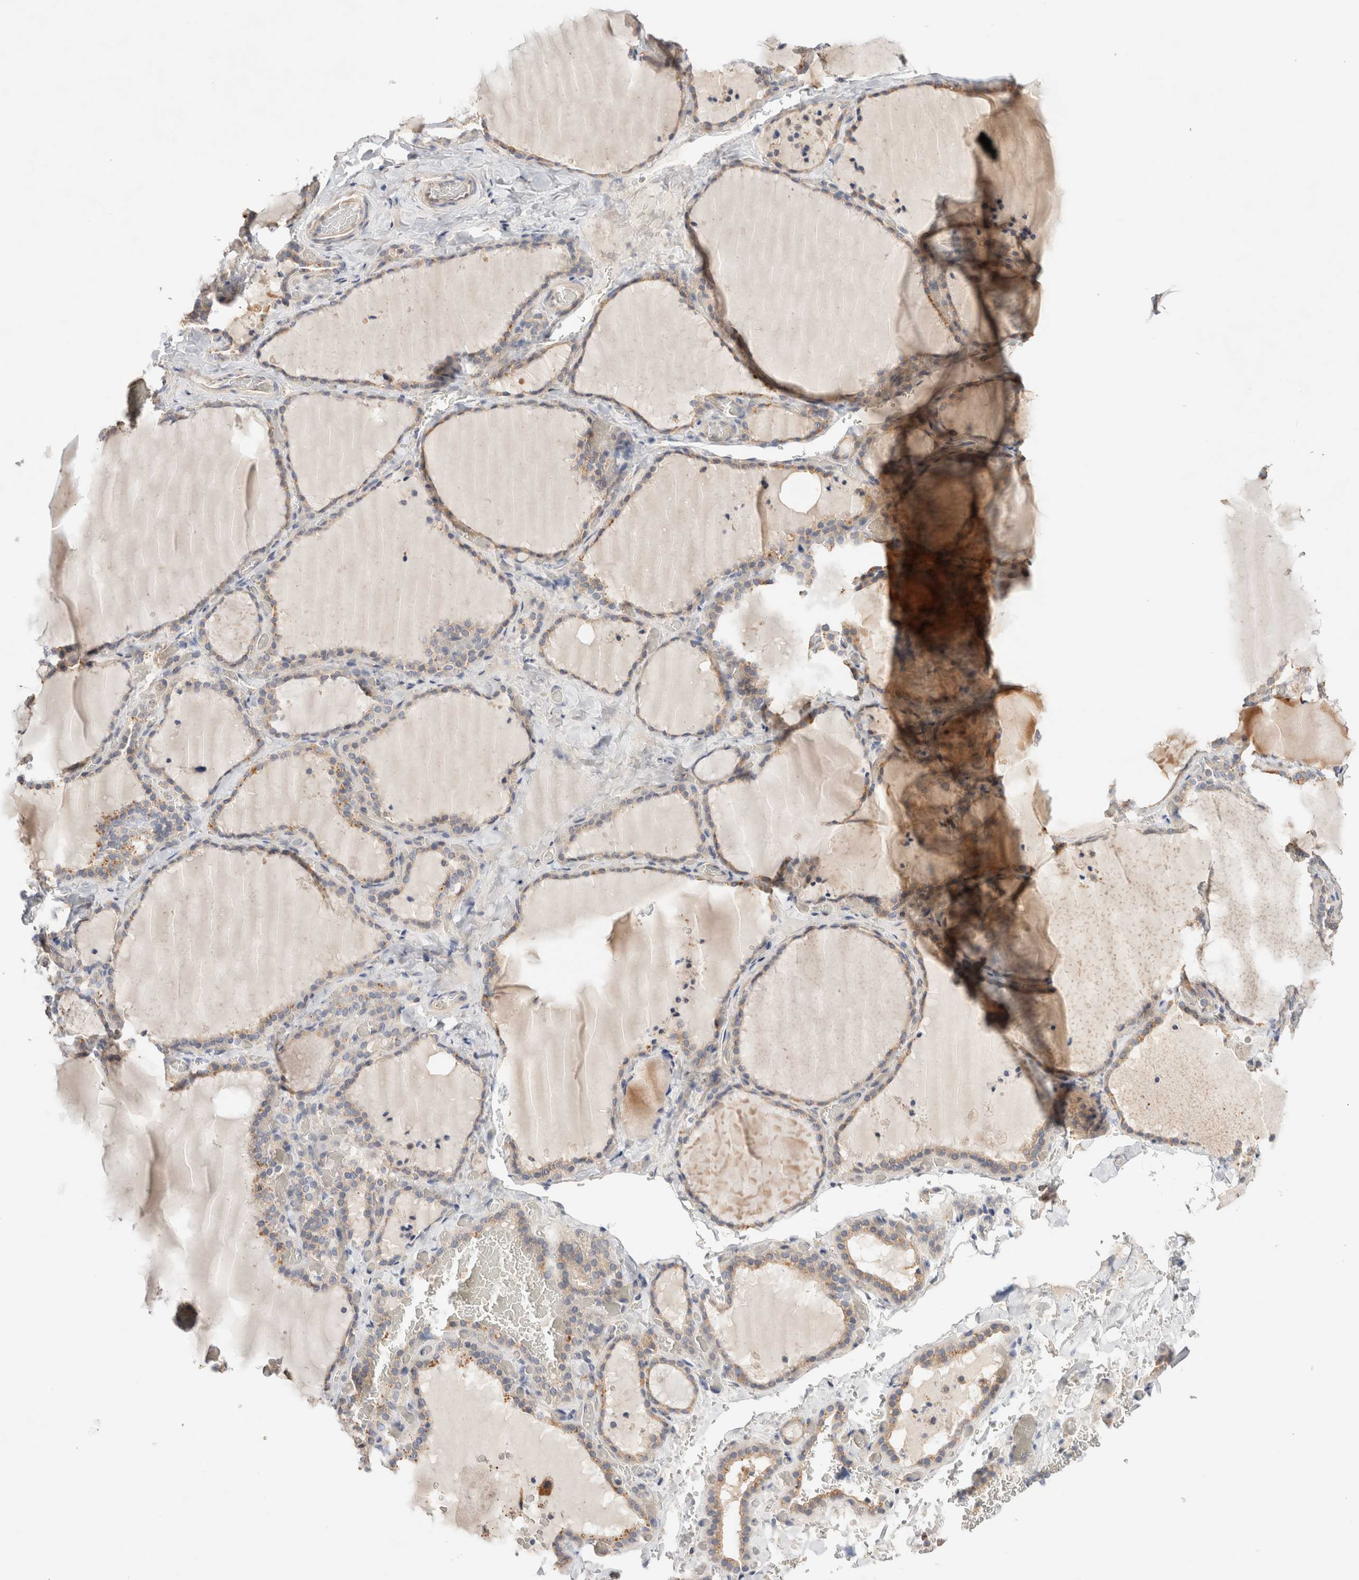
{"staining": {"intensity": "weak", "quantity": ">75%", "location": "cytoplasmic/membranous"}, "tissue": "thyroid gland", "cell_type": "Glandular cells", "image_type": "normal", "snomed": [{"axis": "morphology", "description": "Normal tissue, NOS"}, {"axis": "topography", "description": "Thyroid gland"}], "caption": "Protein expression analysis of normal thyroid gland displays weak cytoplasmic/membranous staining in about >75% of glandular cells.", "gene": "B3GNTL1", "patient": {"sex": "female", "age": 22}}